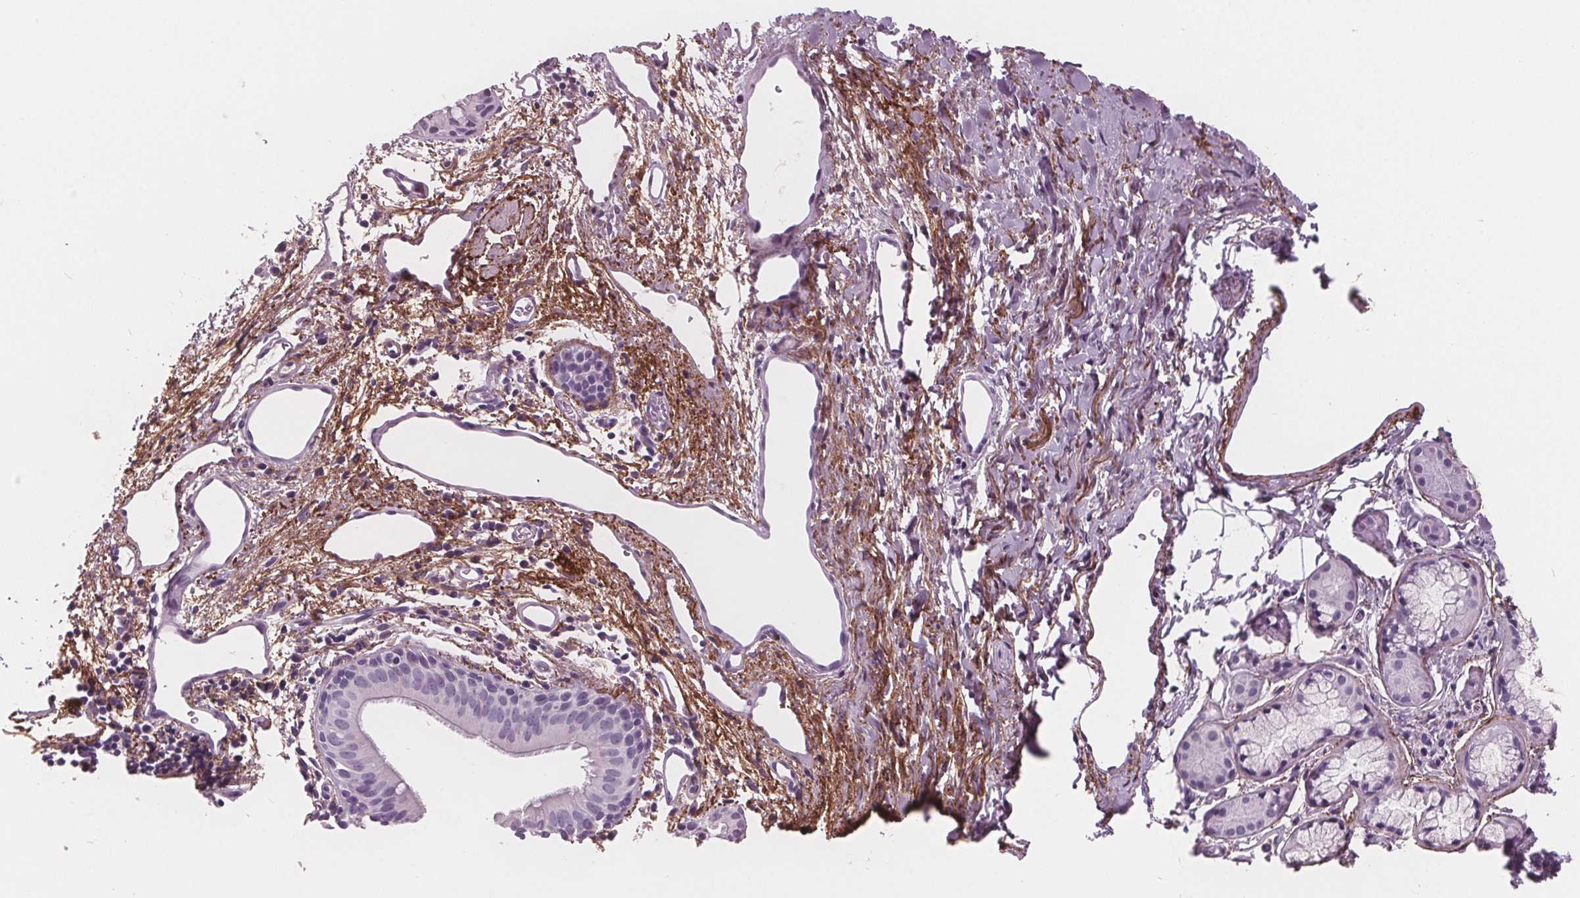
{"staining": {"intensity": "negative", "quantity": "none", "location": "none"}, "tissue": "bronchus", "cell_type": "Respiratory epithelial cells", "image_type": "normal", "snomed": [{"axis": "morphology", "description": "Normal tissue, NOS"}, {"axis": "morphology", "description": "Adenocarcinoma, NOS"}, {"axis": "topography", "description": "Bronchus"}], "caption": "Bronchus was stained to show a protein in brown. There is no significant staining in respiratory epithelial cells.", "gene": "AMBP", "patient": {"sex": "male", "age": 68}}